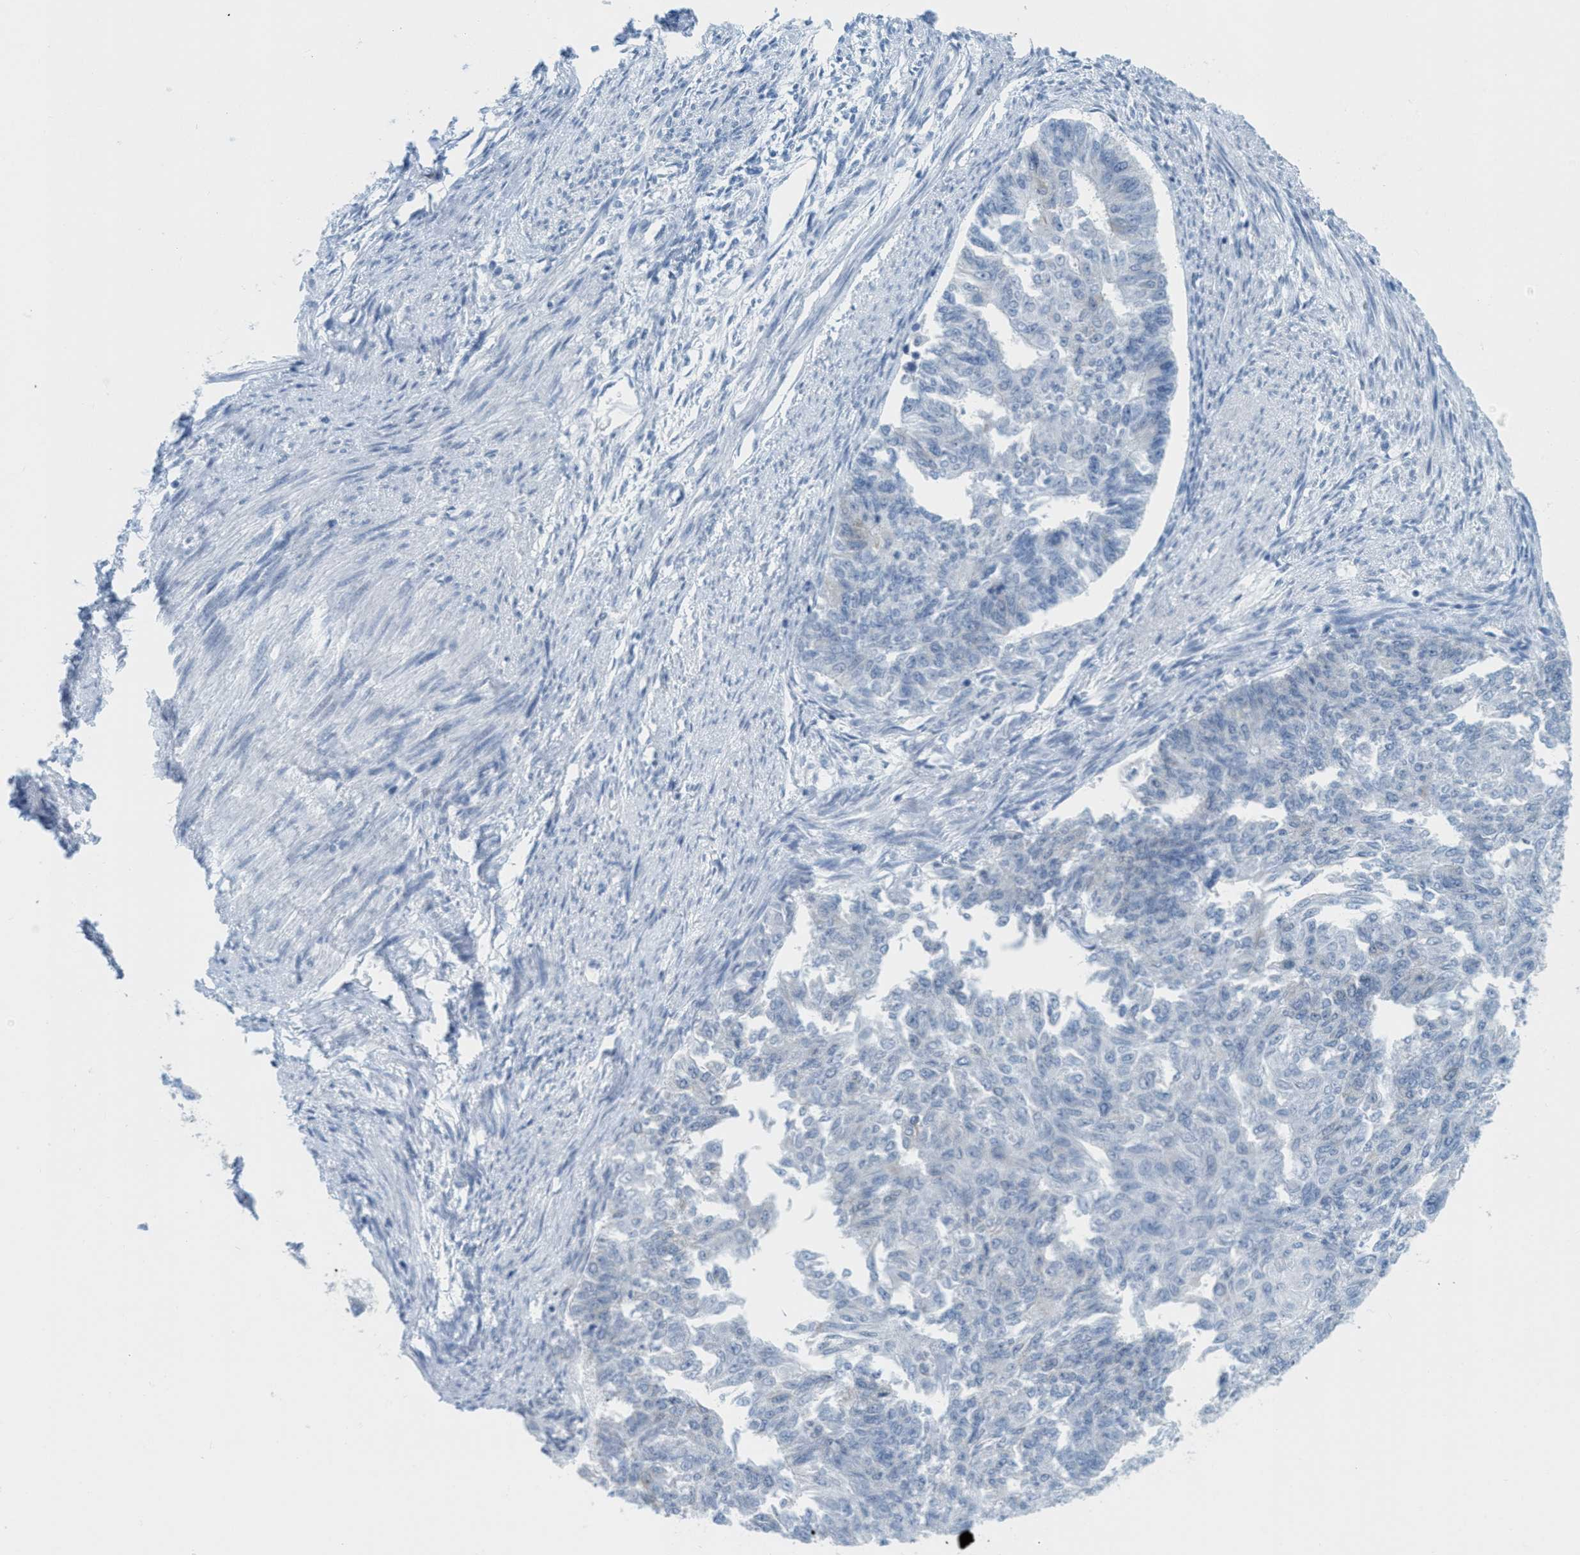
{"staining": {"intensity": "negative", "quantity": "none", "location": "none"}, "tissue": "endometrial cancer", "cell_type": "Tumor cells", "image_type": "cancer", "snomed": [{"axis": "morphology", "description": "Adenocarcinoma, NOS"}, {"axis": "topography", "description": "Endometrium"}], "caption": "Immunohistochemical staining of endometrial adenocarcinoma demonstrates no significant expression in tumor cells.", "gene": "TEX264", "patient": {"sex": "female", "age": 32}}